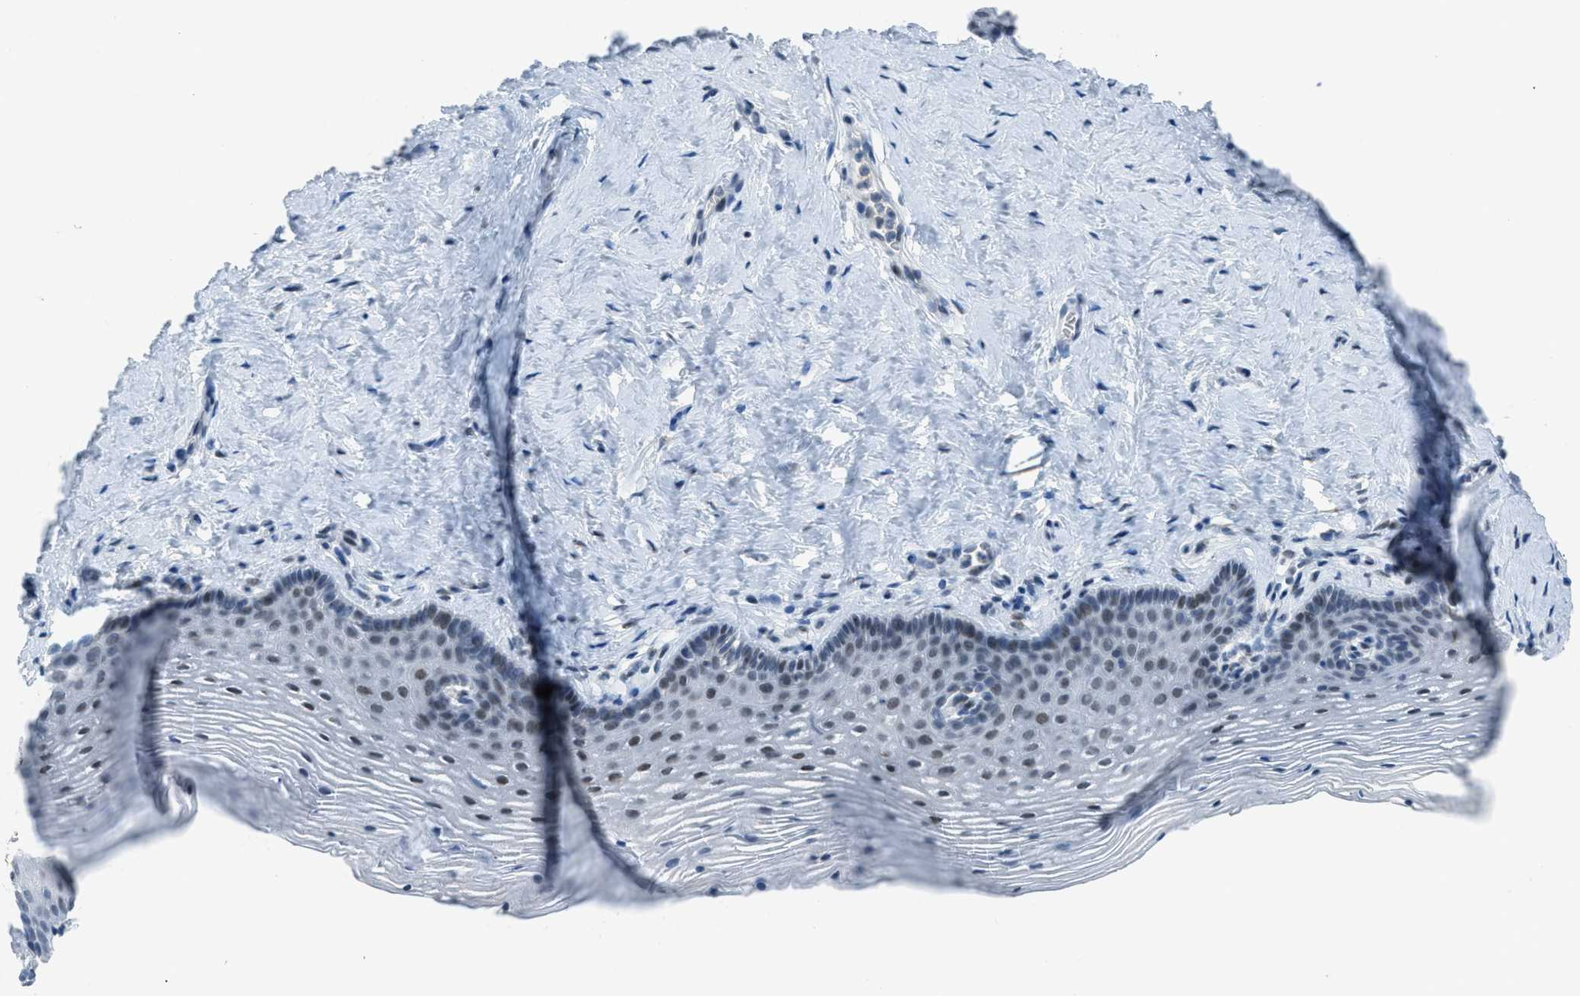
{"staining": {"intensity": "weak", "quantity": "<25%", "location": "nuclear"}, "tissue": "vagina", "cell_type": "Squamous epithelial cells", "image_type": "normal", "snomed": [{"axis": "morphology", "description": "Normal tissue, NOS"}, {"axis": "topography", "description": "Vagina"}], "caption": "IHC of benign vagina exhibits no positivity in squamous epithelial cells. (DAB (3,3'-diaminobenzidine) immunohistochemistry visualized using brightfield microscopy, high magnification).", "gene": "TTC13", "patient": {"sex": "female", "age": 32}}